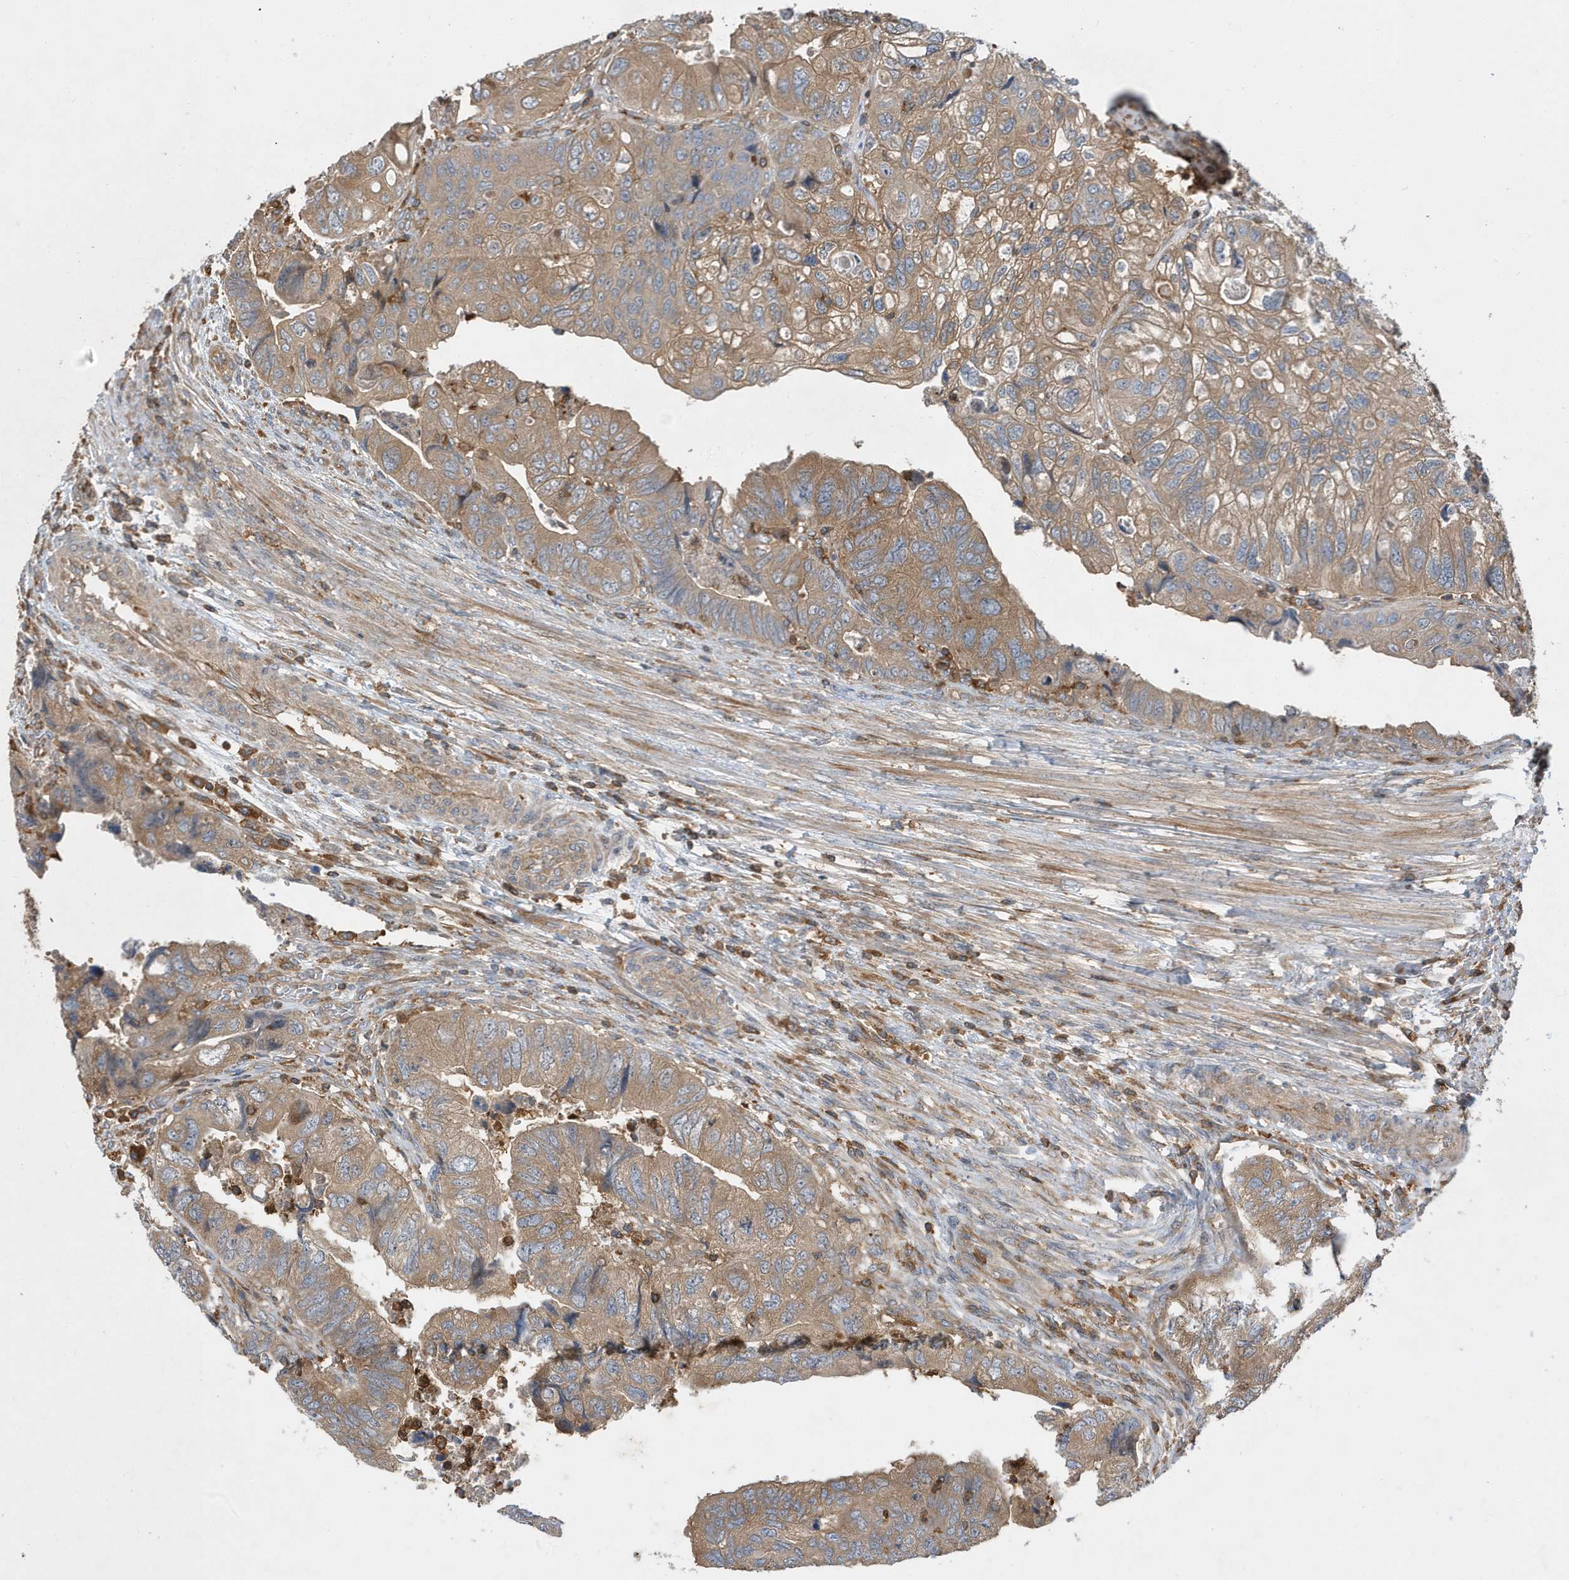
{"staining": {"intensity": "moderate", "quantity": ">75%", "location": "cytoplasmic/membranous"}, "tissue": "colorectal cancer", "cell_type": "Tumor cells", "image_type": "cancer", "snomed": [{"axis": "morphology", "description": "Adenocarcinoma, NOS"}, {"axis": "topography", "description": "Rectum"}], "caption": "Colorectal cancer (adenocarcinoma) stained with DAB (3,3'-diaminobenzidine) IHC displays medium levels of moderate cytoplasmic/membranous staining in approximately >75% of tumor cells. (DAB (3,3'-diaminobenzidine) = brown stain, brightfield microscopy at high magnification).", "gene": "LAPTM4A", "patient": {"sex": "male", "age": 63}}